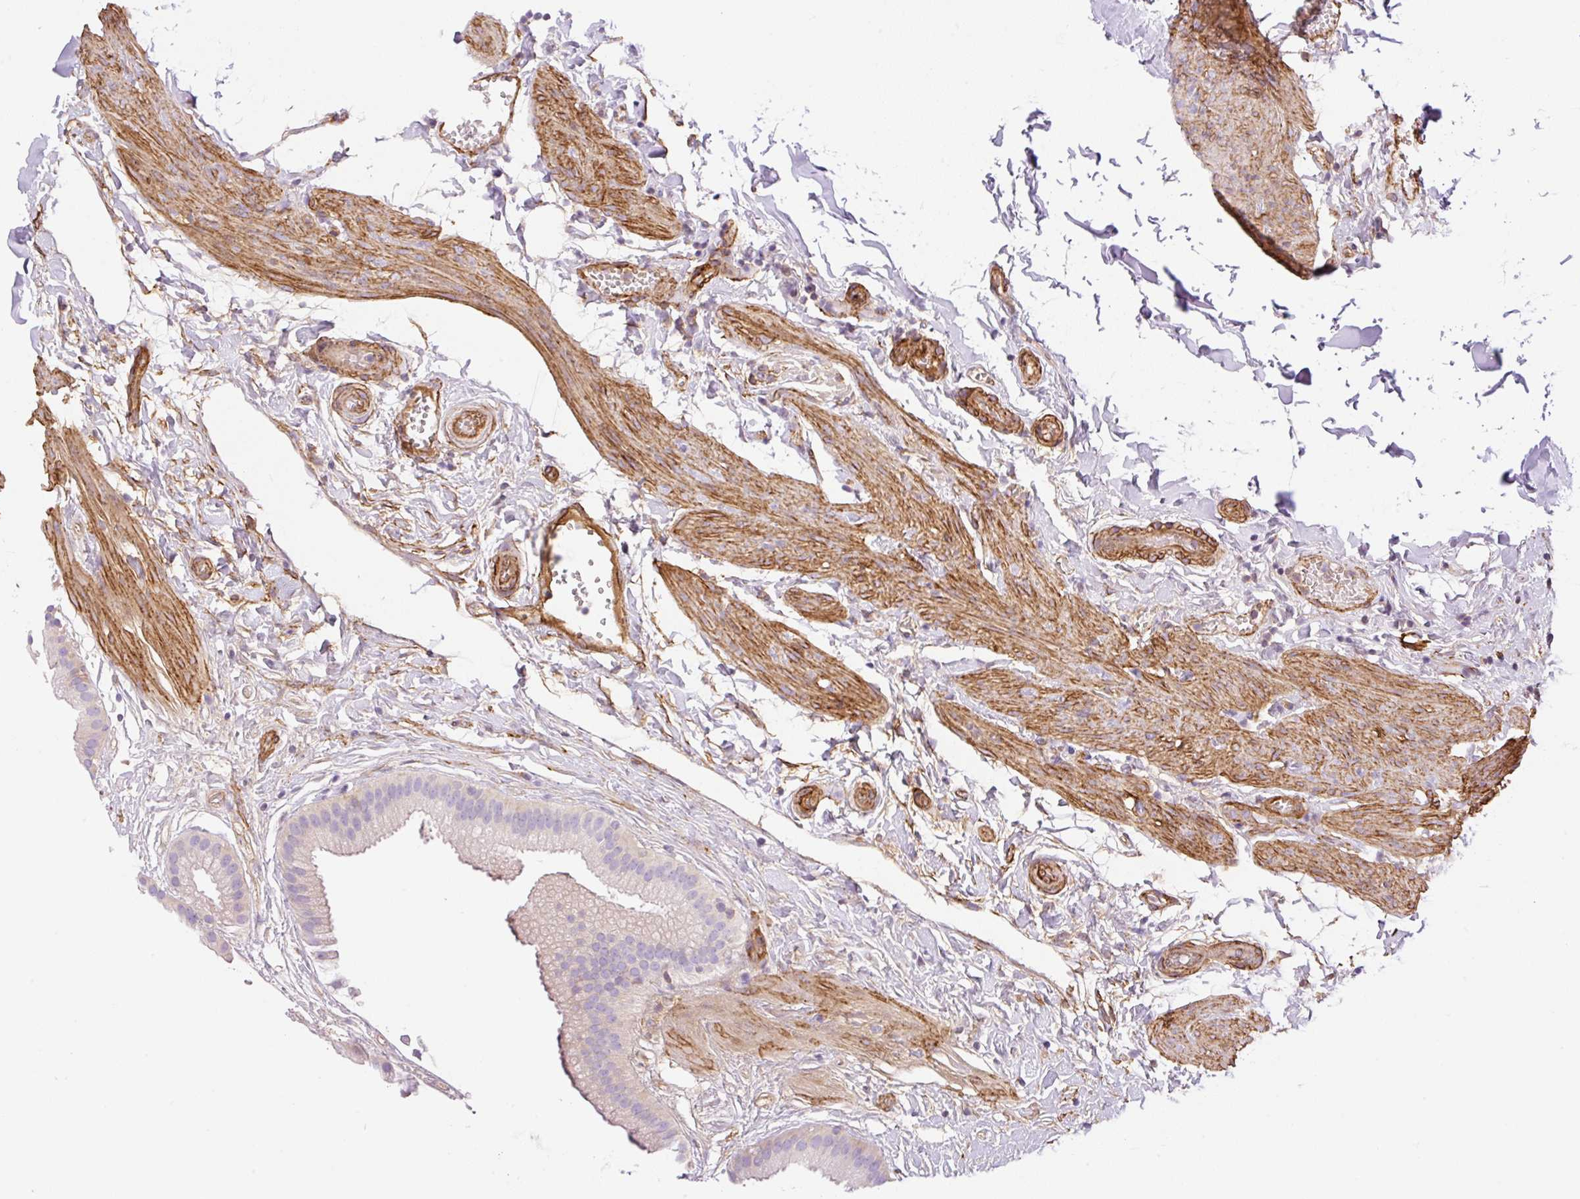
{"staining": {"intensity": "negative", "quantity": "none", "location": "none"}, "tissue": "gallbladder", "cell_type": "Glandular cells", "image_type": "normal", "snomed": [{"axis": "morphology", "description": "Normal tissue, NOS"}, {"axis": "topography", "description": "Gallbladder"}], "caption": "Immunohistochemistry of benign gallbladder displays no positivity in glandular cells. (DAB immunohistochemistry with hematoxylin counter stain).", "gene": "EHD1", "patient": {"sex": "female", "age": 63}}